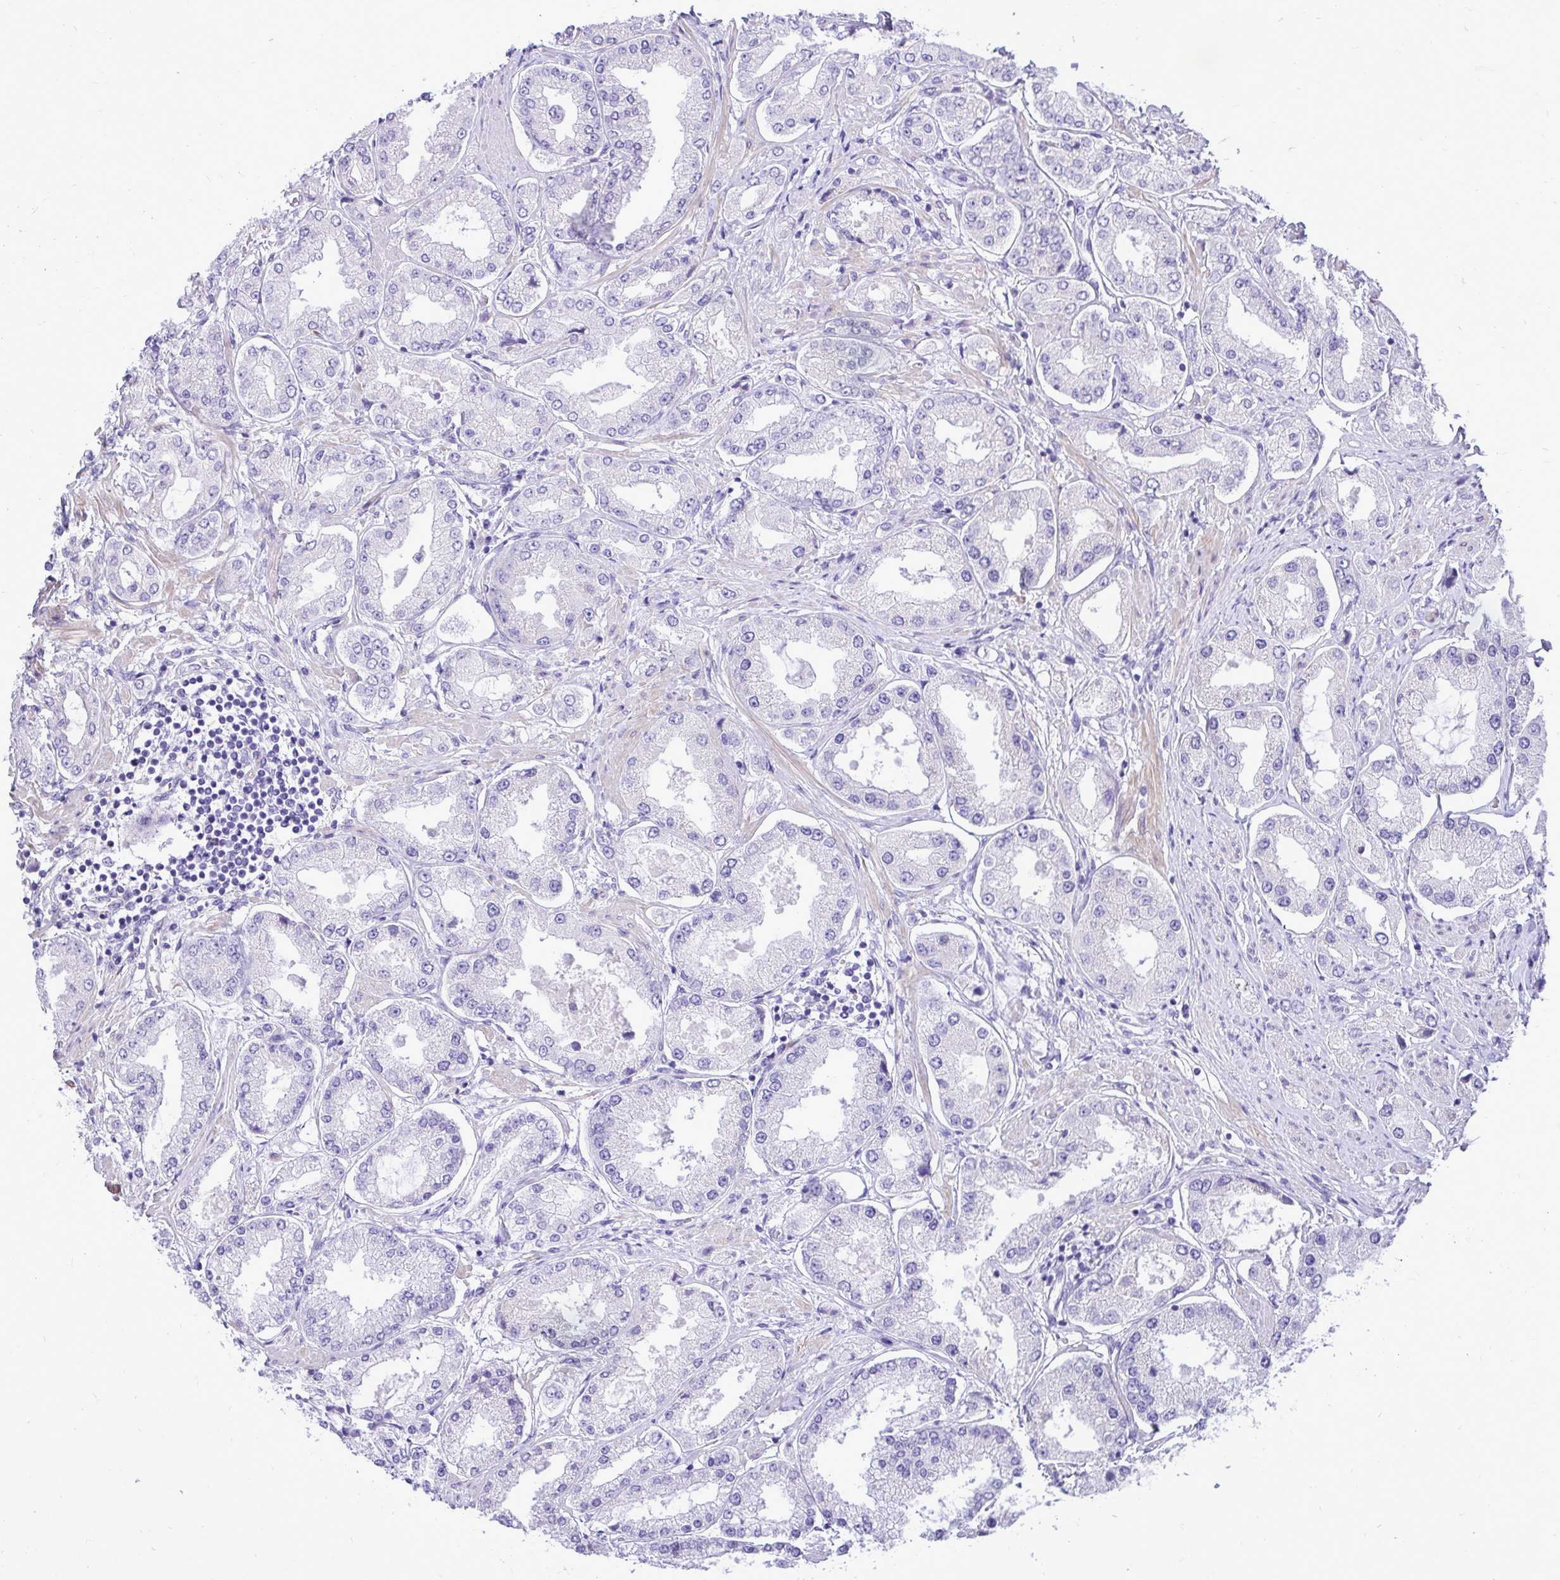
{"staining": {"intensity": "negative", "quantity": "none", "location": "none"}, "tissue": "prostate cancer", "cell_type": "Tumor cells", "image_type": "cancer", "snomed": [{"axis": "morphology", "description": "Adenocarcinoma, High grade"}, {"axis": "topography", "description": "Prostate"}], "caption": "Immunohistochemistry (IHC) histopathology image of neoplastic tissue: human prostate cancer stained with DAB (3,3'-diaminobenzidine) demonstrates no significant protein staining in tumor cells.", "gene": "PELI3", "patient": {"sex": "male", "age": 69}}